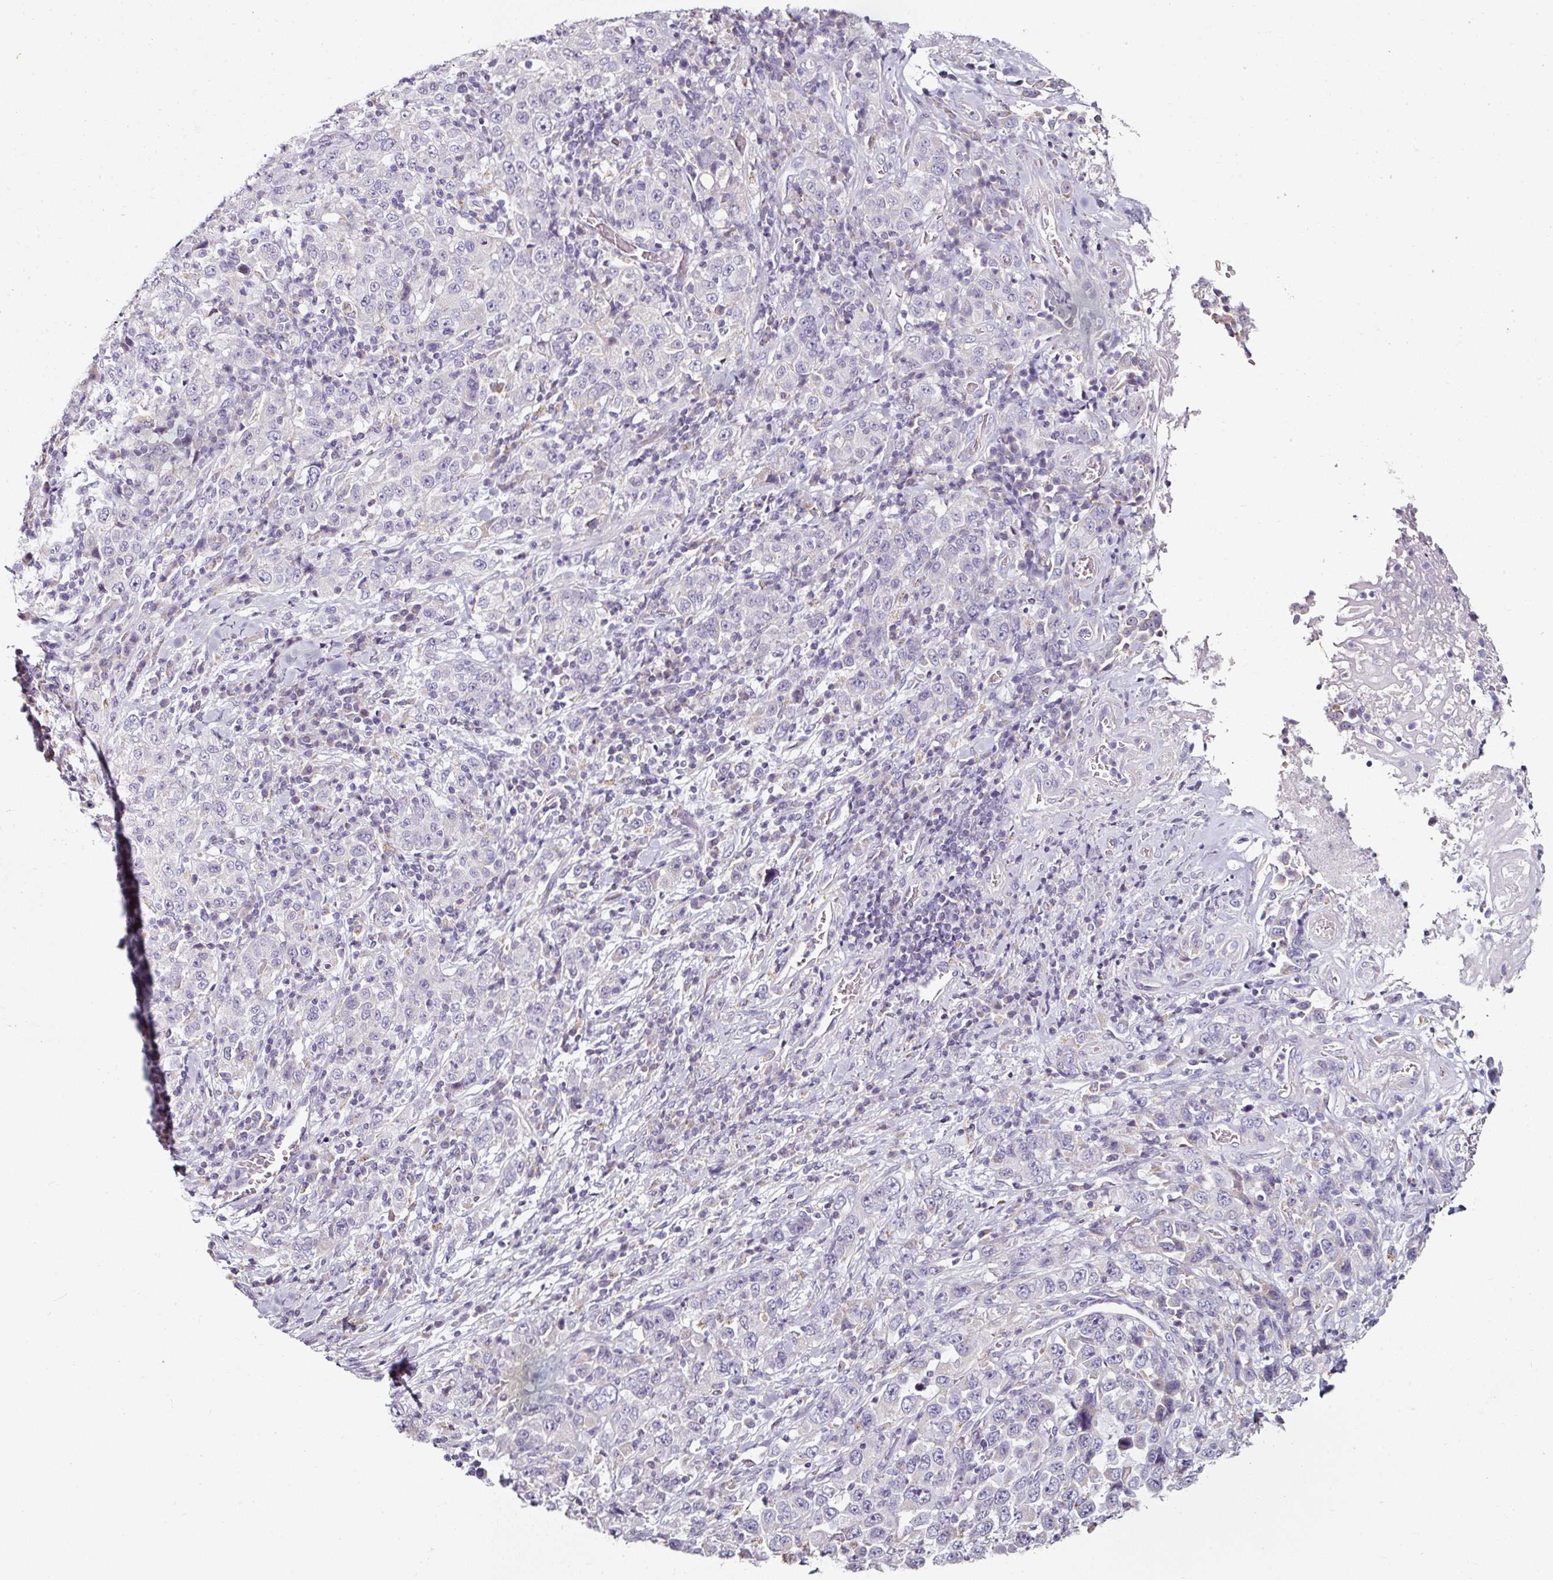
{"staining": {"intensity": "negative", "quantity": "none", "location": "none"}, "tissue": "stomach cancer", "cell_type": "Tumor cells", "image_type": "cancer", "snomed": [{"axis": "morphology", "description": "Normal tissue, NOS"}, {"axis": "morphology", "description": "Adenocarcinoma, NOS"}, {"axis": "topography", "description": "Stomach, upper"}, {"axis": "topography", "description": "Stomach"}], "caption": "DAB immunohistochemical staining of human adenocarcinoma (stomach) displays no significant positivity in tumor cells. (DAB IHC, high magnification).", "gene": "CAP2", "patient": {"sex": "male", "age": 59}}